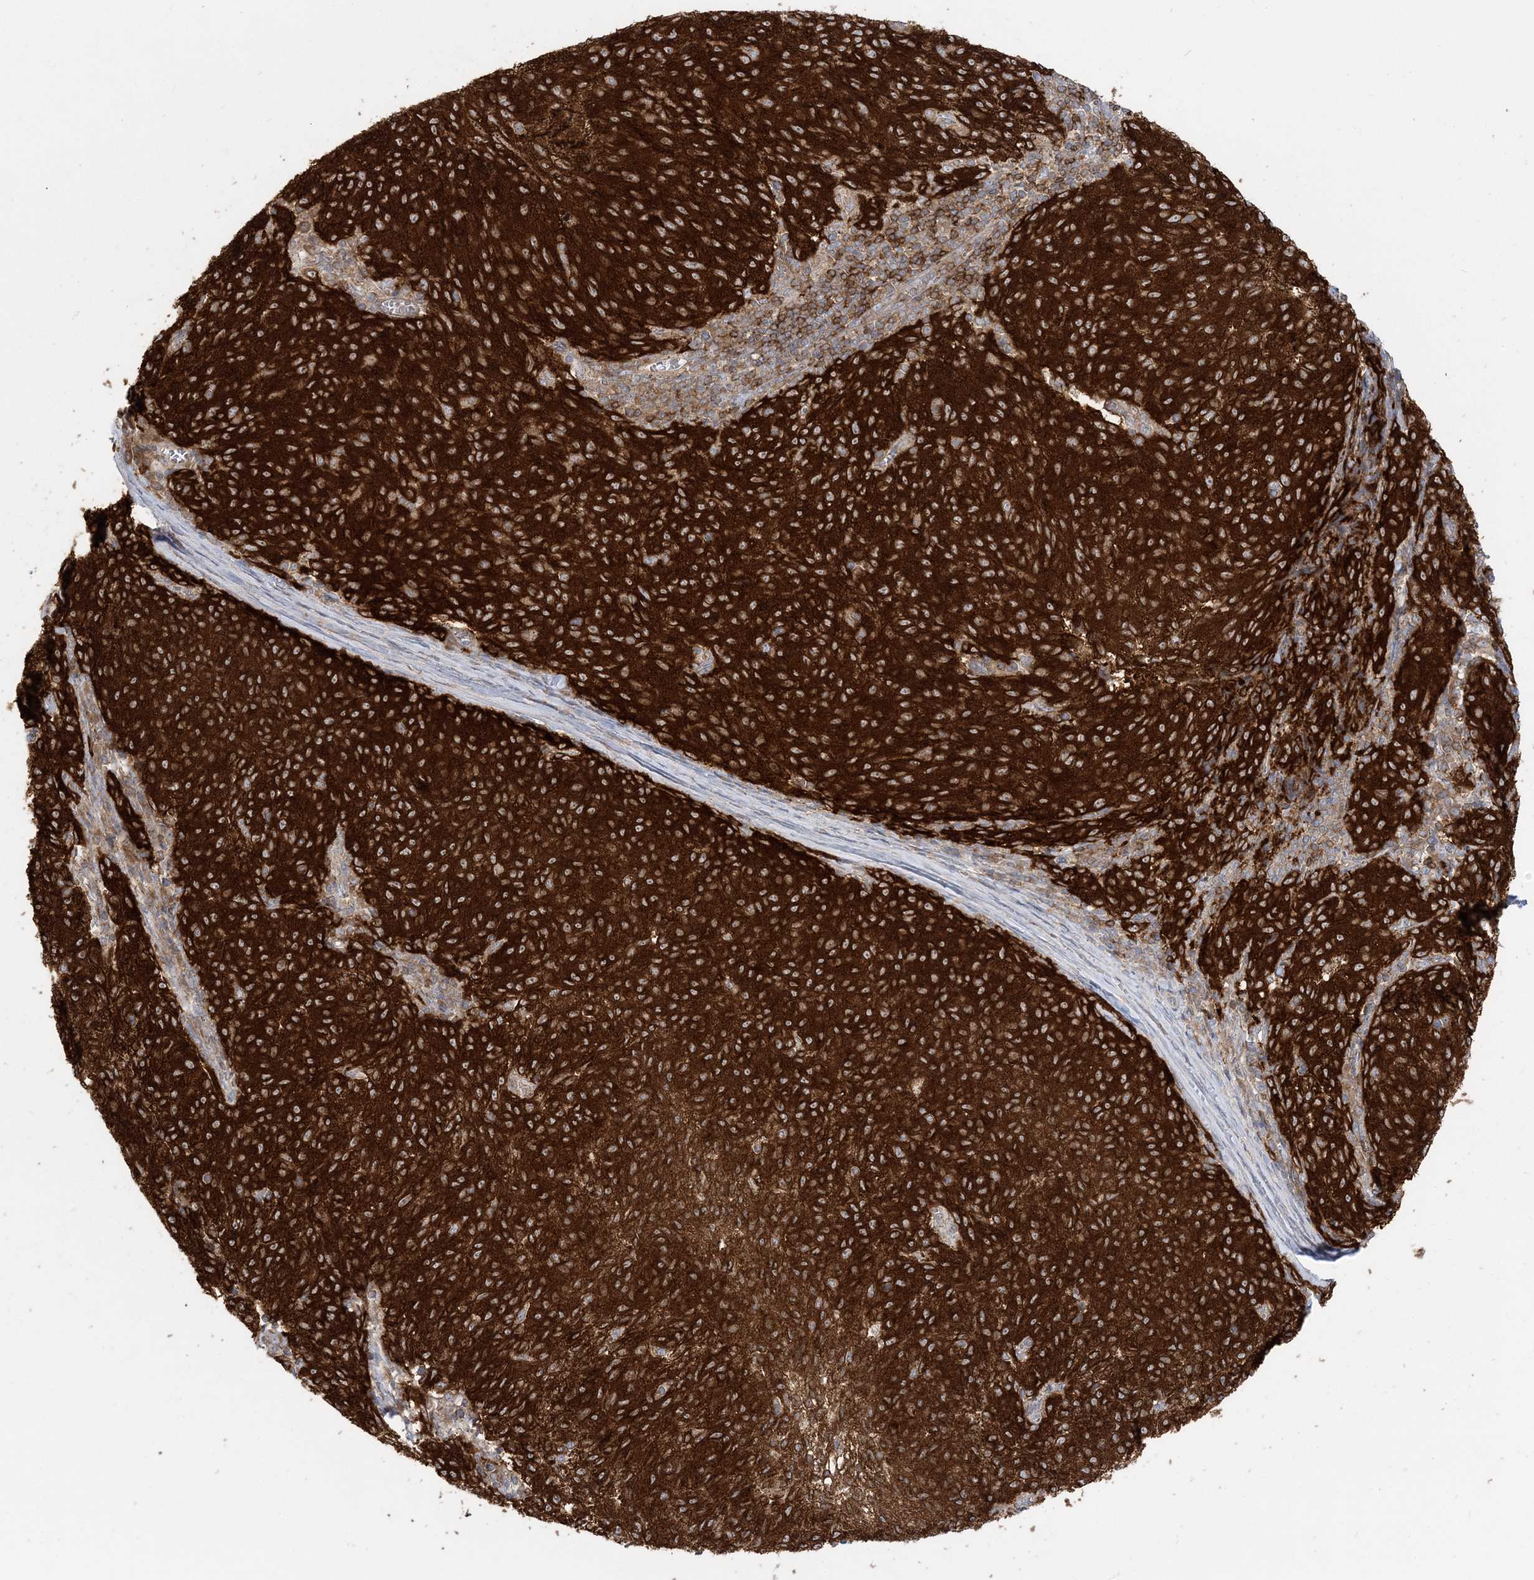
{"staining": {"intensity": "strong", "quantity": ">75%", "location": "cytoplasmic/membranous"}, "tissue": "melanoma", "cell_type": "Tumor cells", "image_type": "cancer", "snomed": [{"axis": "morphology", "description": "Malignant melanoma, NOS"}, {"axis": "topography", "description": "Skin"}], "caption": "Melanoma was stained to show a protein in brown. There is high levels of strong cytoplasmic/membranous positivity in about >75% of tumor cells.", "gene": "STAM", "patient": {"sex": "female", "age": 72}}